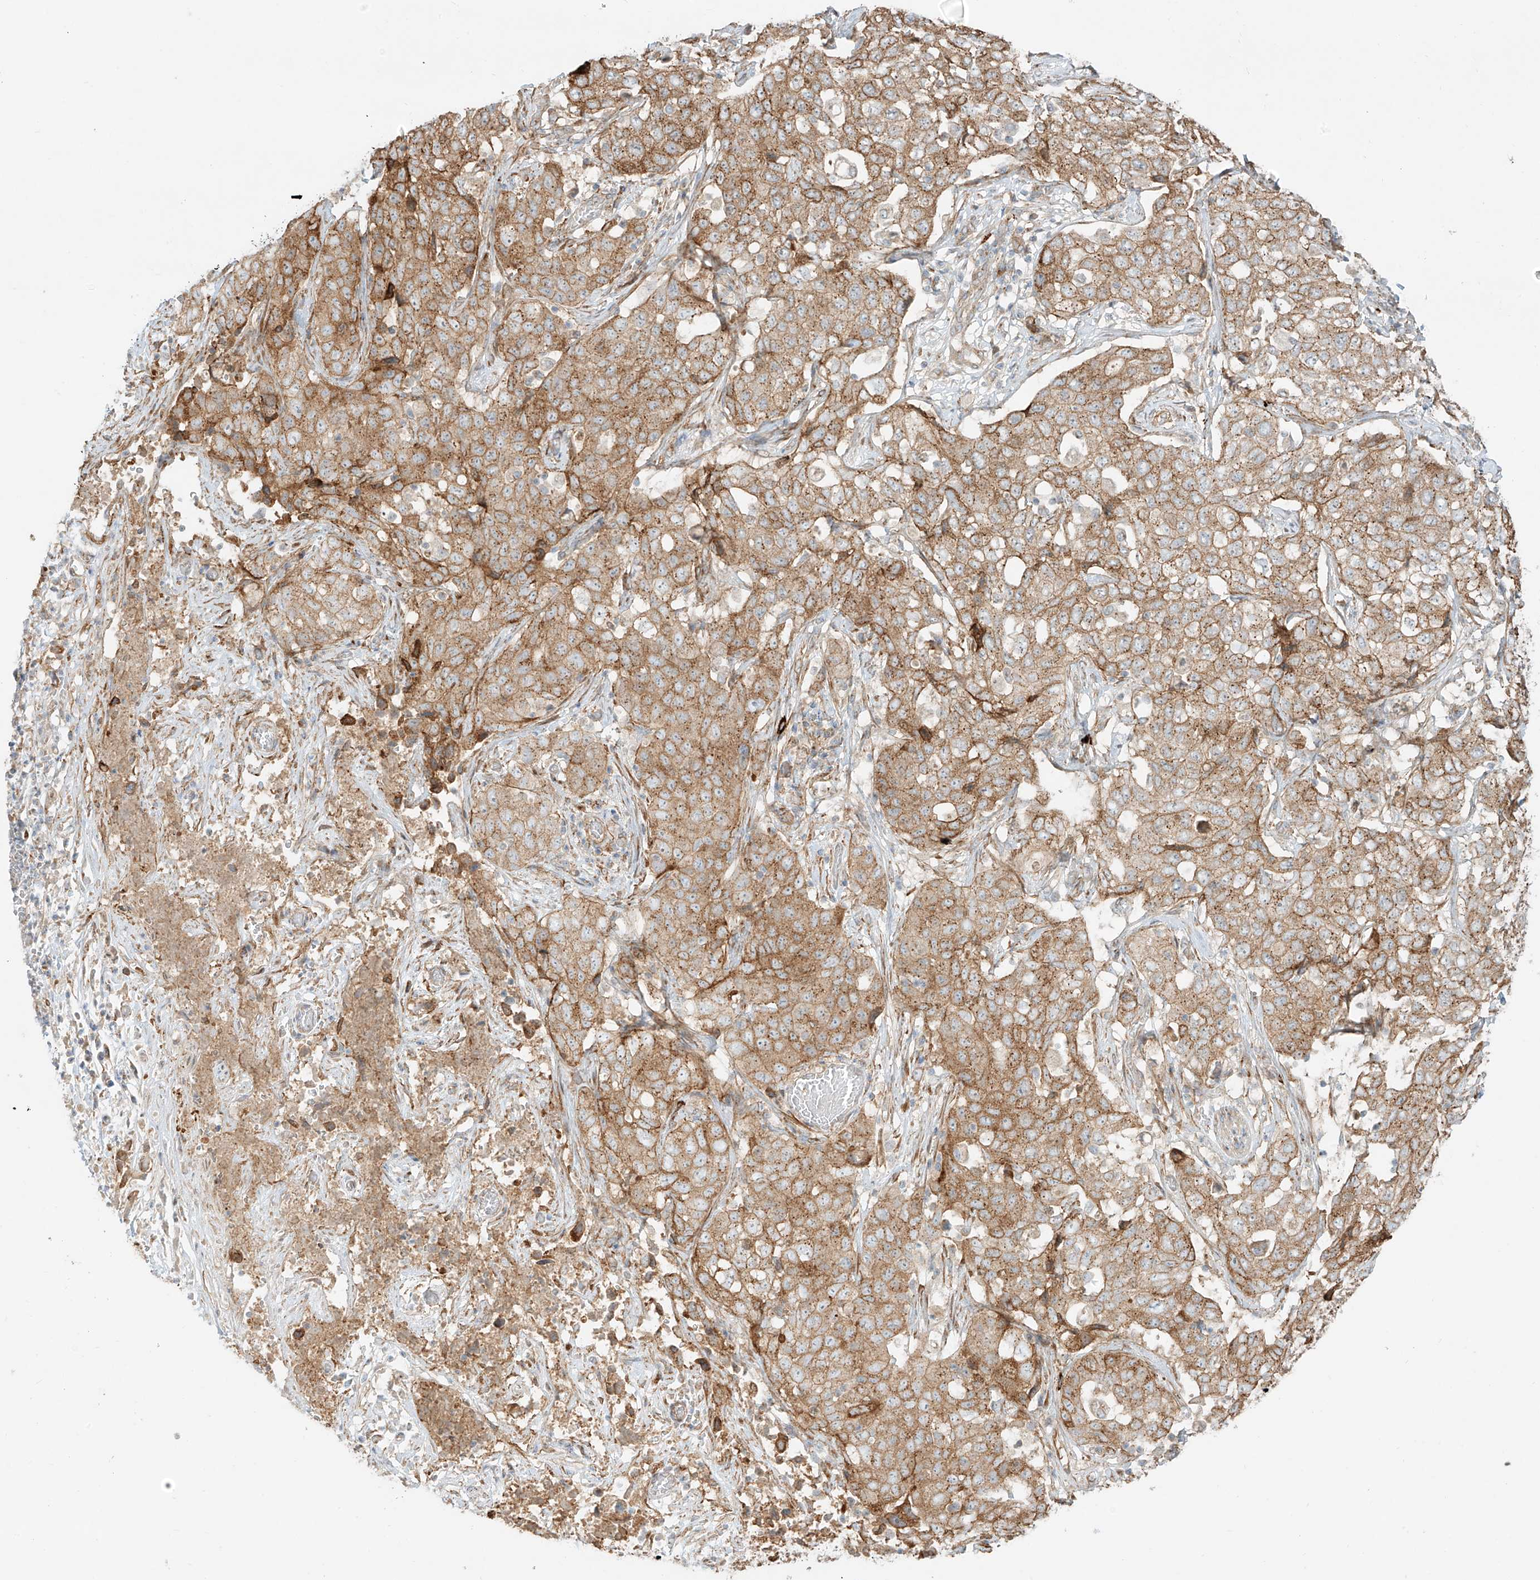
{"staining": {"intensity": "moderate", "quantity": ">75%", "location": "cytoplasmic/membranous"}, "tissue": "stomach cancer", "cell_type": "Tumor cells", "image_type": "cancer", "snomed": [{"axis": "morphology", "description": "Normal tissue, NOS"}, {"axis": "morphology", "description": "Adenocarcinoma, NOS"}, {"axis": "topography", "description": "Lymph node"}, {"axis": "topography", "description": "Stomach"}], "caption": "Immunohistochemical staining of human stomach cancer (adenocarcinoma) shows moderate cytoplasmic/membranous protein expression in approximately >75% of tumor cells.", "gene": "ZNF287", "patient": {"sex": "male", "age": 48}}